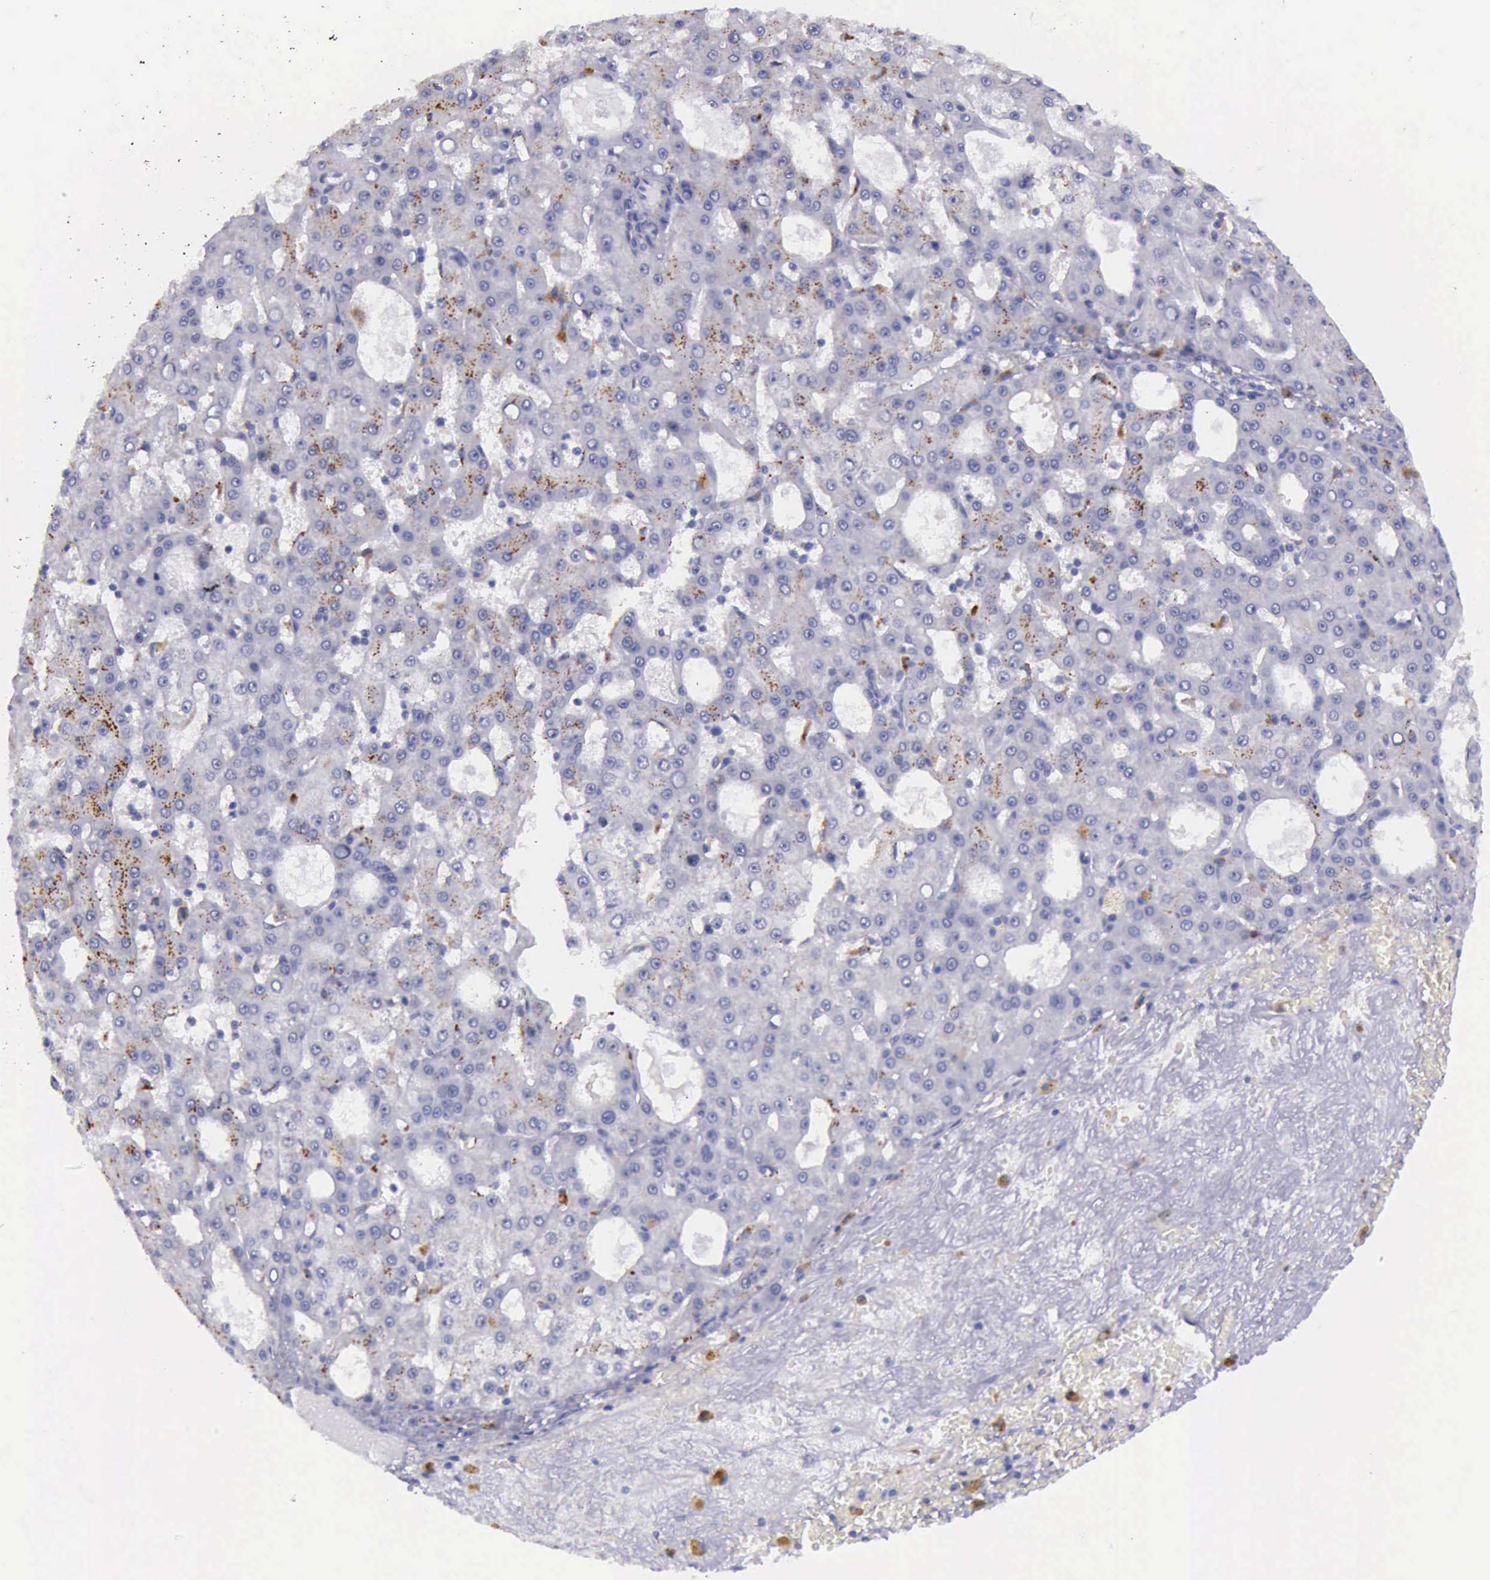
{"staining": {"intensity": "moderate", "quantity": "25%-75%", "location": "cytoplasmic/membranous"}, "tissue": "liver cancer", "cell_type": "Tumor cells", "image_type": "cancer", "snomed": [{"axis": "morphology", "description": "Carcinoma, Hepatocellular, NOS"}, {"axis": "topography", "description": "Liver"}], "caption": "This photomicrograph displays immunohistochemistry (IHC) staining of human hepatocellular carcinoma (liver), with medium moderate cytoplasmic/membranous expression in approximately 25%-75% of tumor cells.", "gene": "GLA", "patient": {"sex": "male", "age": 47}}